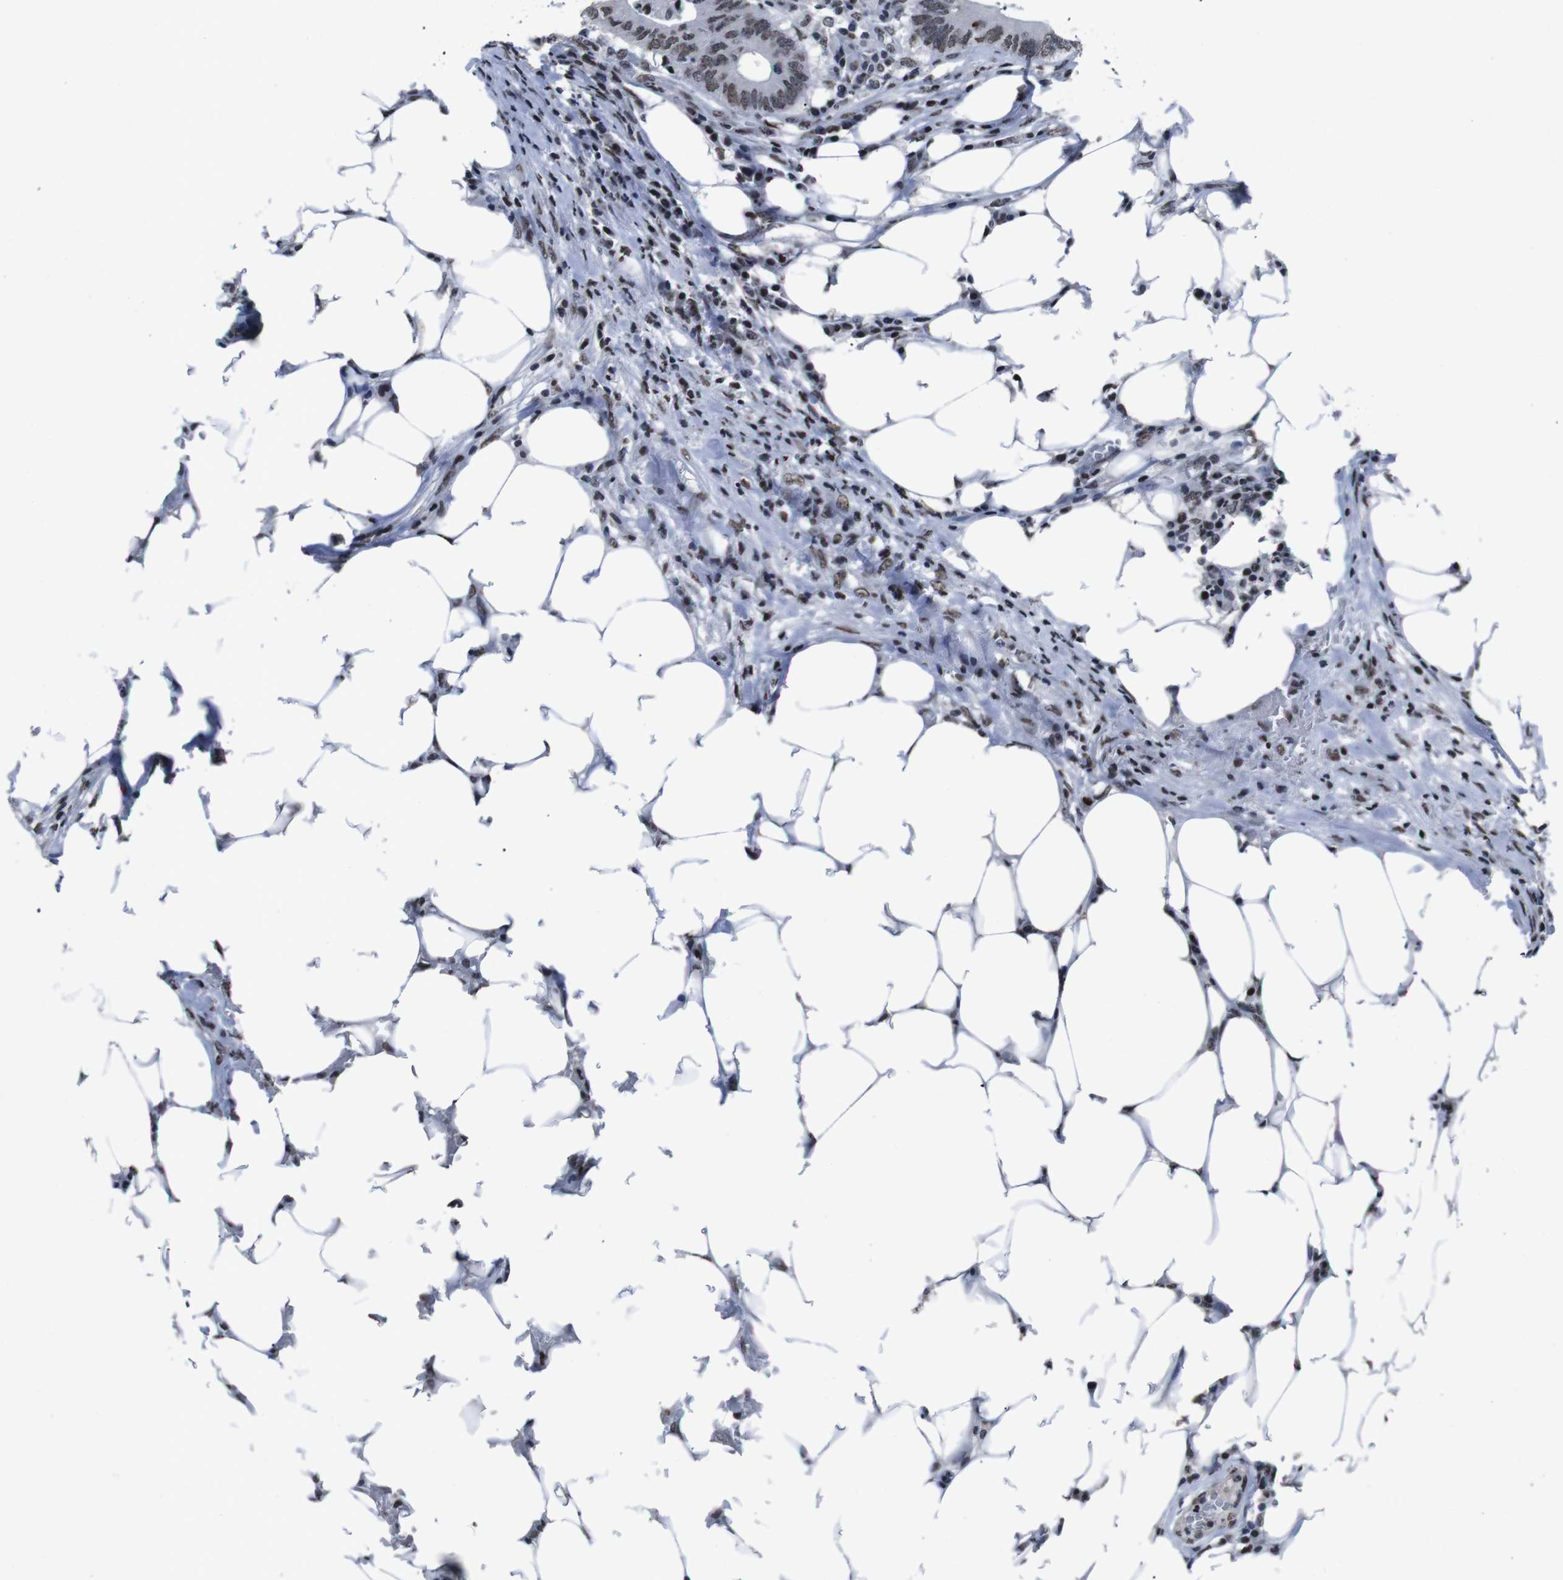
{"staining": {"intensity": "moderate", "quantity": ">75%", "location": "nuclear"}, "tissue": "colorectal cancer", "cell_type": "Tumor cells", "image_type": "cancer", "snomed": [{"axis": "morphology", "description": "Adenocarcinoma, NOS"}, {"axis": "topography", "description": "Colon"}], "caption": "Tumor cells display moderate nuclear expression in about >75% of cells in adenocarcinoma (colorectal).", "gene": "PIP4P2", "patient": {"sex": "male", "age": 71}}